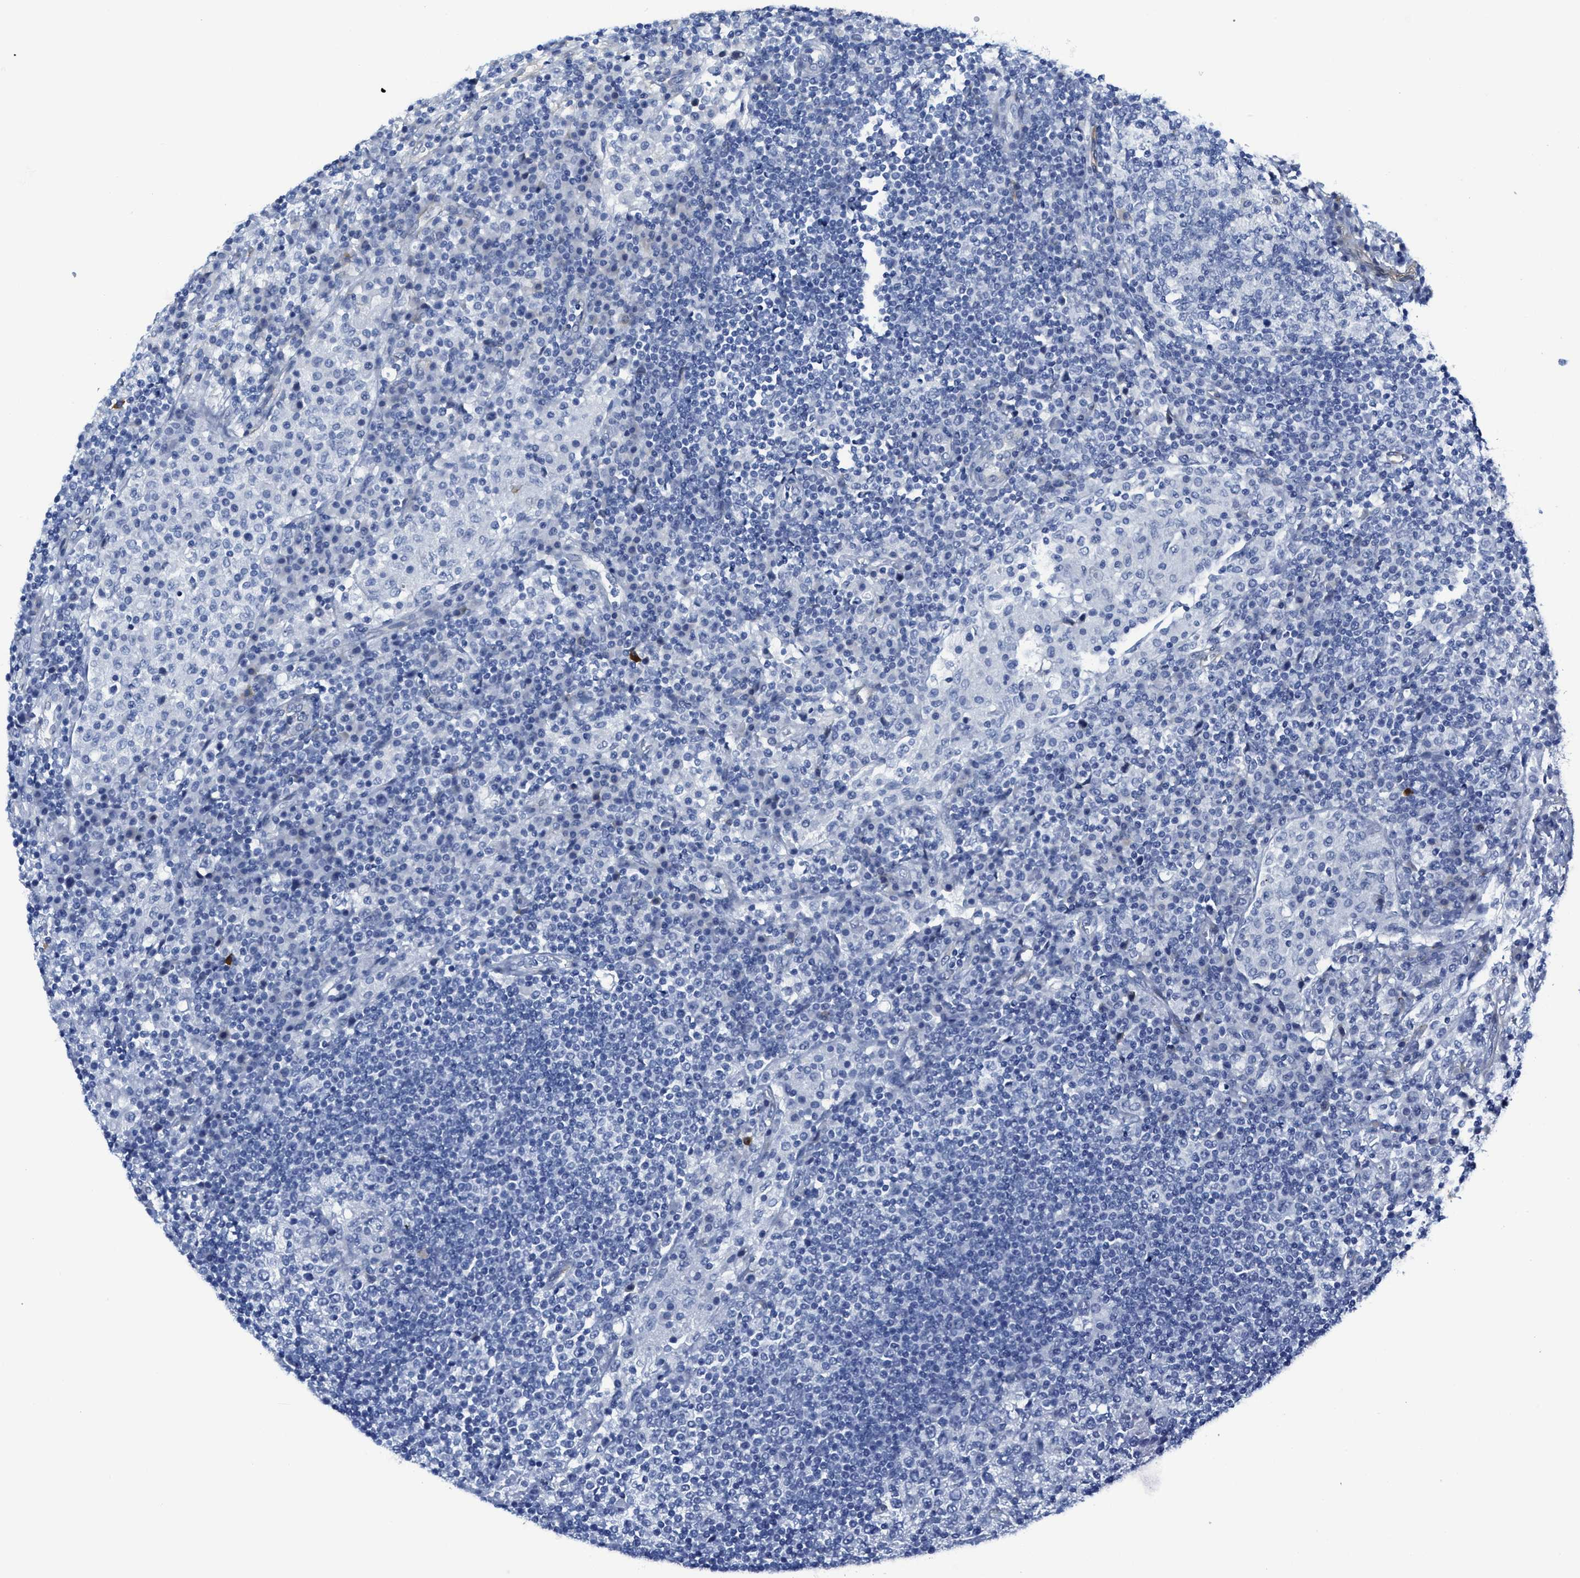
{"staining": {"intensity": "negative", "quantity": "none", "location": "none"}, "tissue": "lymph node", "cell_type": "Germinal center cells", "image_type": "normal", "snomed": [{"axis": "morphology", "description": "Normal tissue, NOS"}, {"axis": "topography", "description": "Lymph node"}], "caption": "DAB immunohistochemical staining of normal lymph node shows no significant staining in germinal center cells.", "gene": "TUB", "patient": {"sex": "female", "age": 53}}